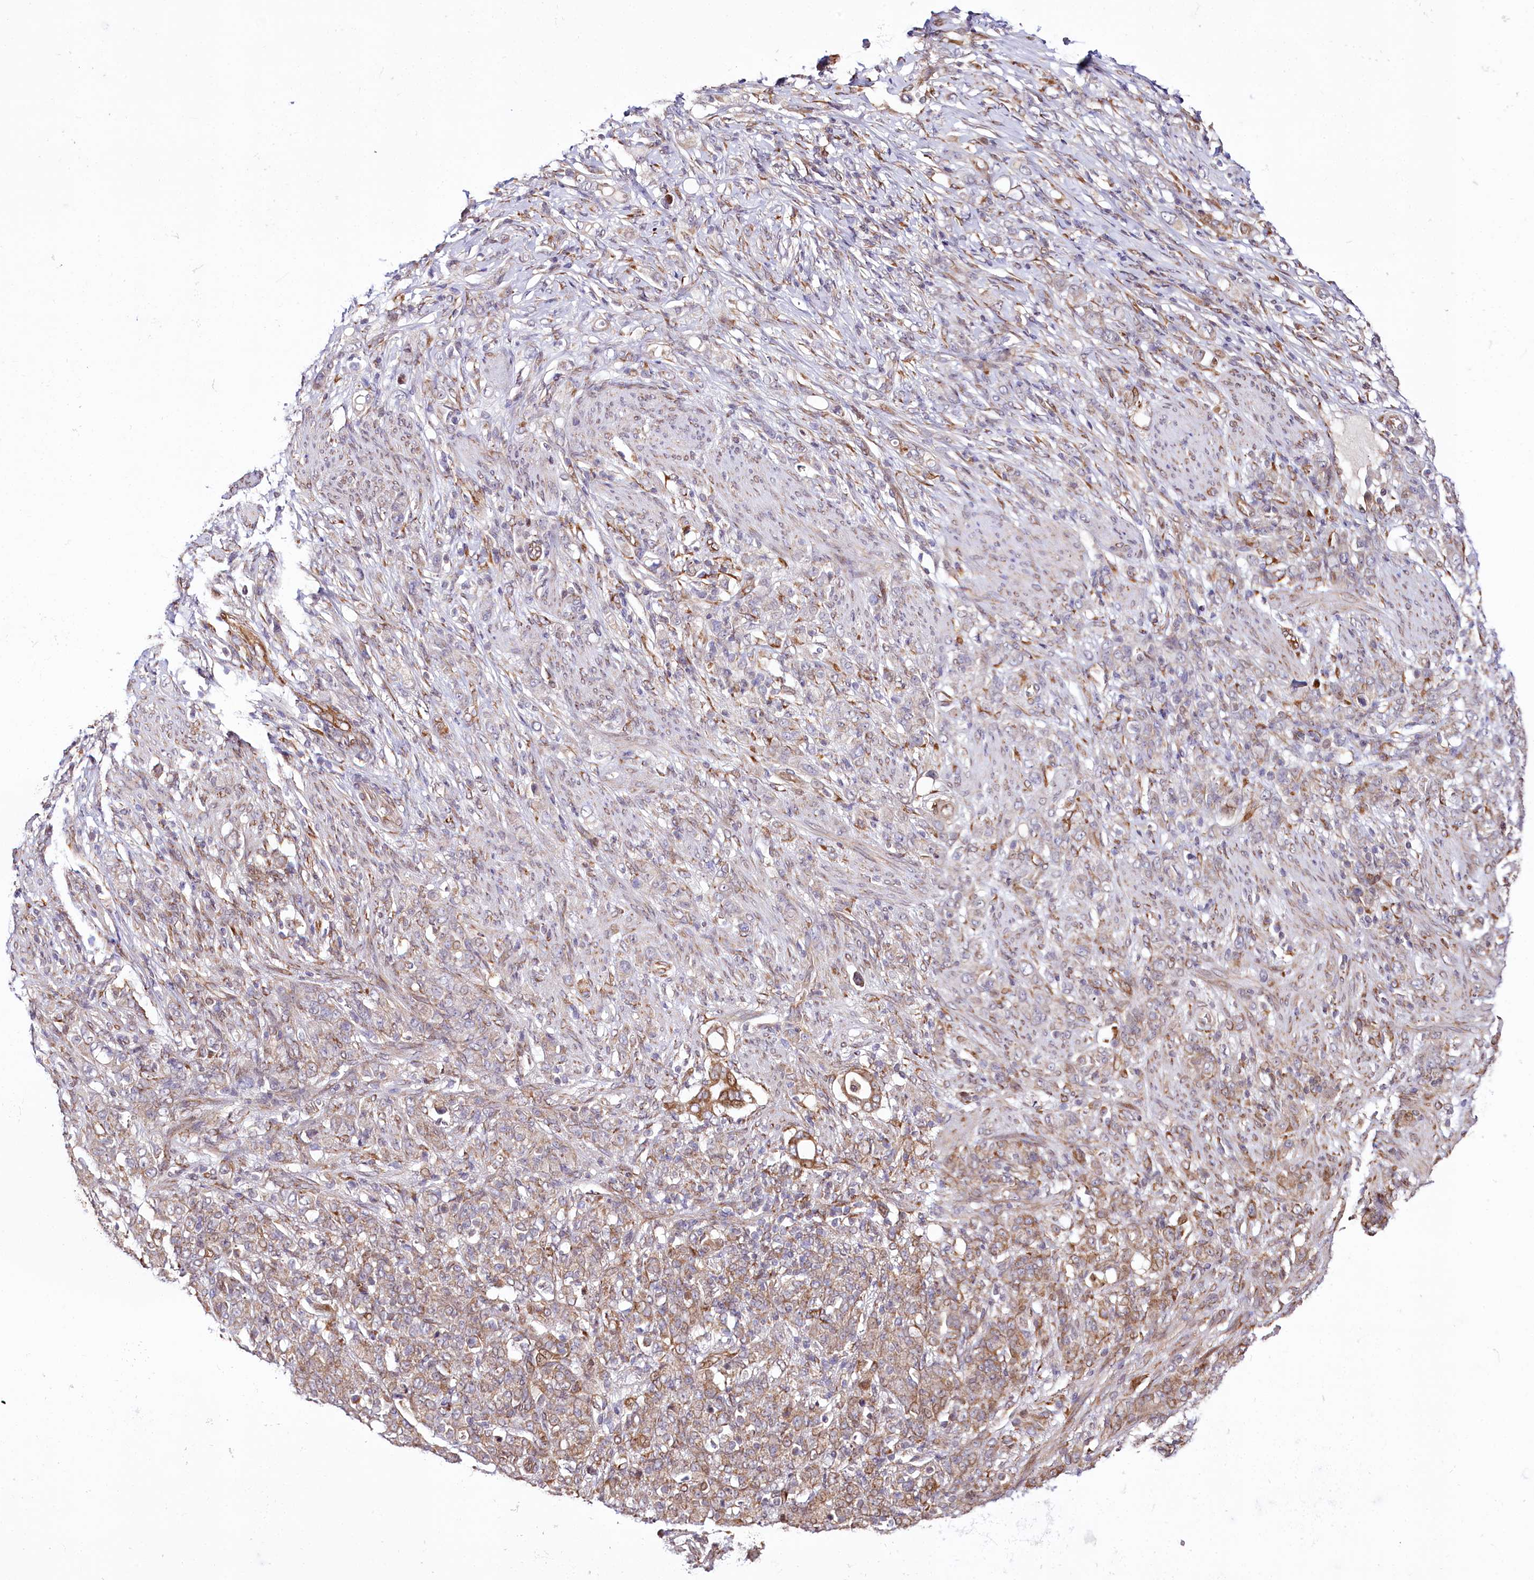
{"staining": {"intensity": "weak", "quantity": "25%-75%", "location": "cytoplasmic/membranous"}, "tissue": "stomach cancer", "cell_type": "Tumor cells", "image_type": "cancer", "snomed": [{"axis": "morphology", "description": "Adenocarcinoma, NOS"}, {"axis": "topography", "description": "Stomach"}], "caption": "Immunohistochemical staining of human stomach cancer (adenocarcinoma) shows low levels of weak cytoplasmic/membranous protein expression in about 25%-75% of tumor cells. The protein is shown in brown color, while the nuclei are stained blue.", "gene": "CUTC", "patient": {"sex": "female", "age": 79}}